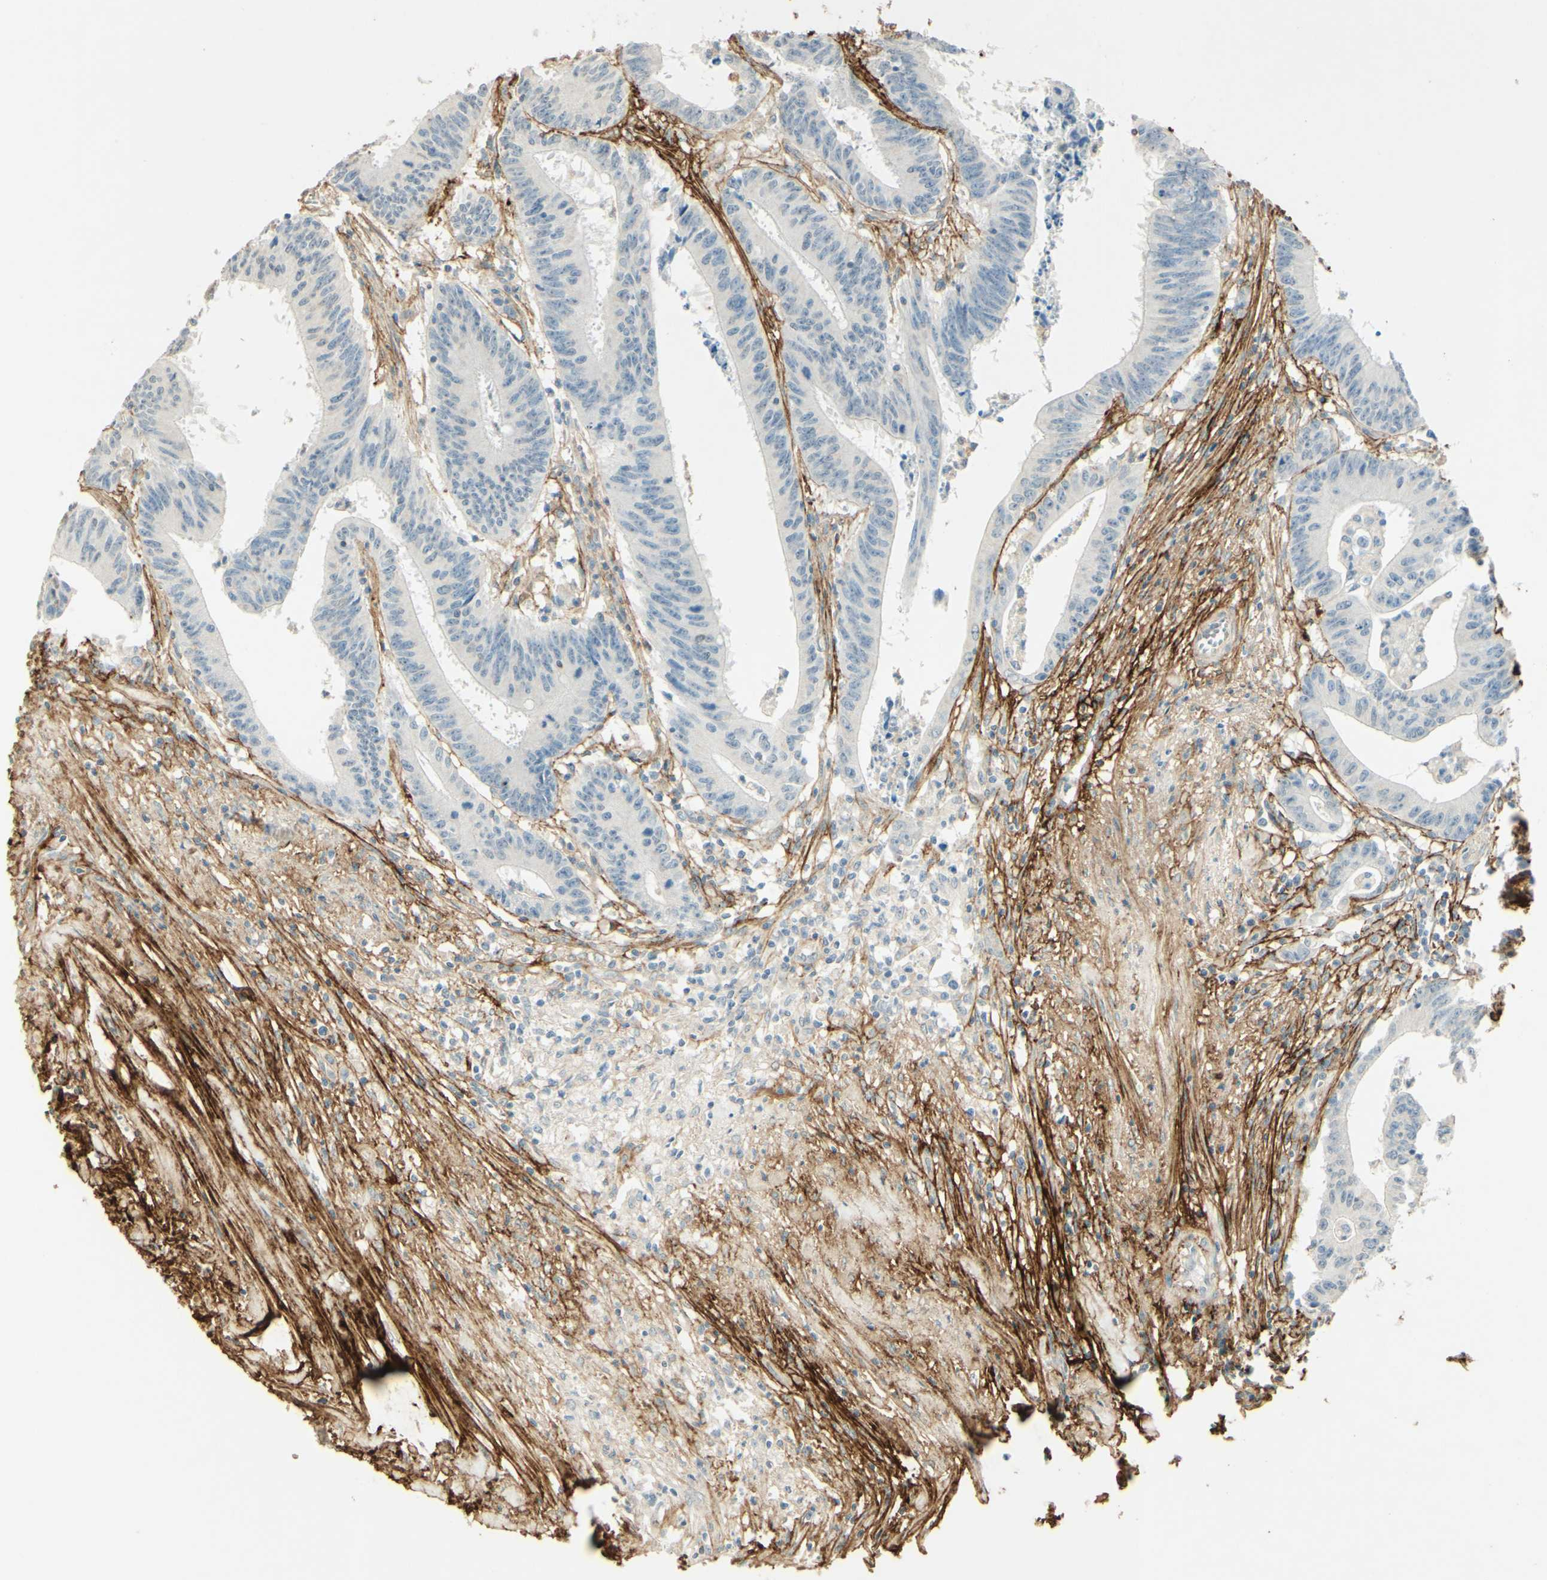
{"staining": {"intensity": "negative", "quantity": "none", "location": "none"}, "tissue": "colorectal cancer", "cell_type": "Tumor cells", "image_type": "cancer", "snomed": [{"axis": "morphology", "description": "Adenocarcinoma, NOS"}, {"axis": "topography", "description": "Colon"}], "caption": "Tumor cells are negative for brown protein staining in adenocarcinoma (colorectal).", "gene": "TNN", "patient": {"sex": "male", "age": 45}}